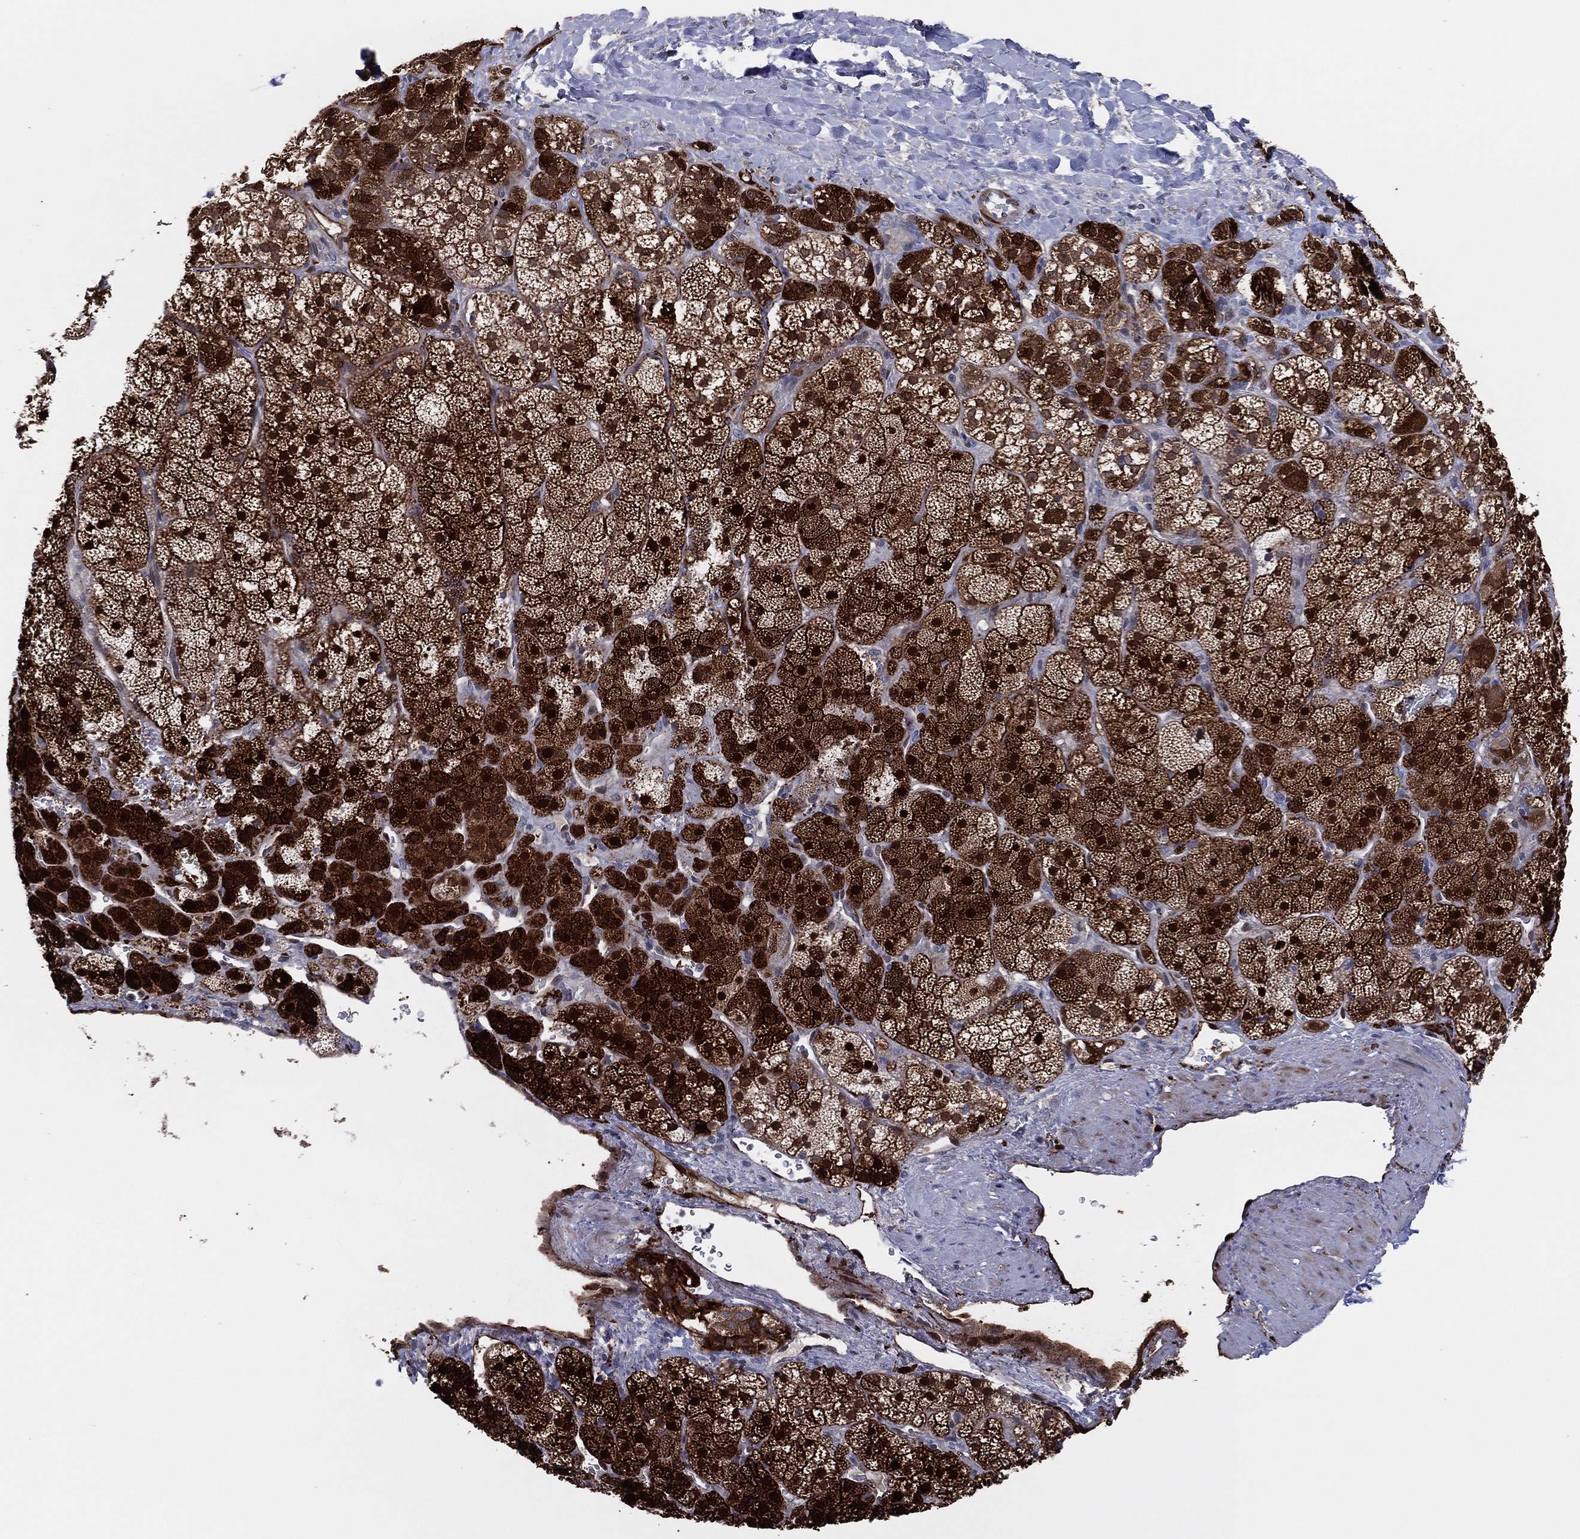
{"staining": {"intensity": "strong", "quantity": ">75%", "location": "cytoplasmic/membranous,nuclear"}, "tissue": "adrenal gland", "cell_type": "Glandular cells", "image_type": "normal", "snomed": [{"axis": "morphology", "description": "Normal tissue, NOS"}, {"axis": "topography", "description": "Adrenal gland"}], "caption": "Glandular cells reveal high levels of strong cytoplasmic/membranous,nuclear positivity in approximately >75% of cells in unremarkable human adrenal gland. Immunohistochemistry stains the protein in brown and the nuclei are stained blue.", "gene": "SNCG", "patient": {"sex": "male", "age": 57}}